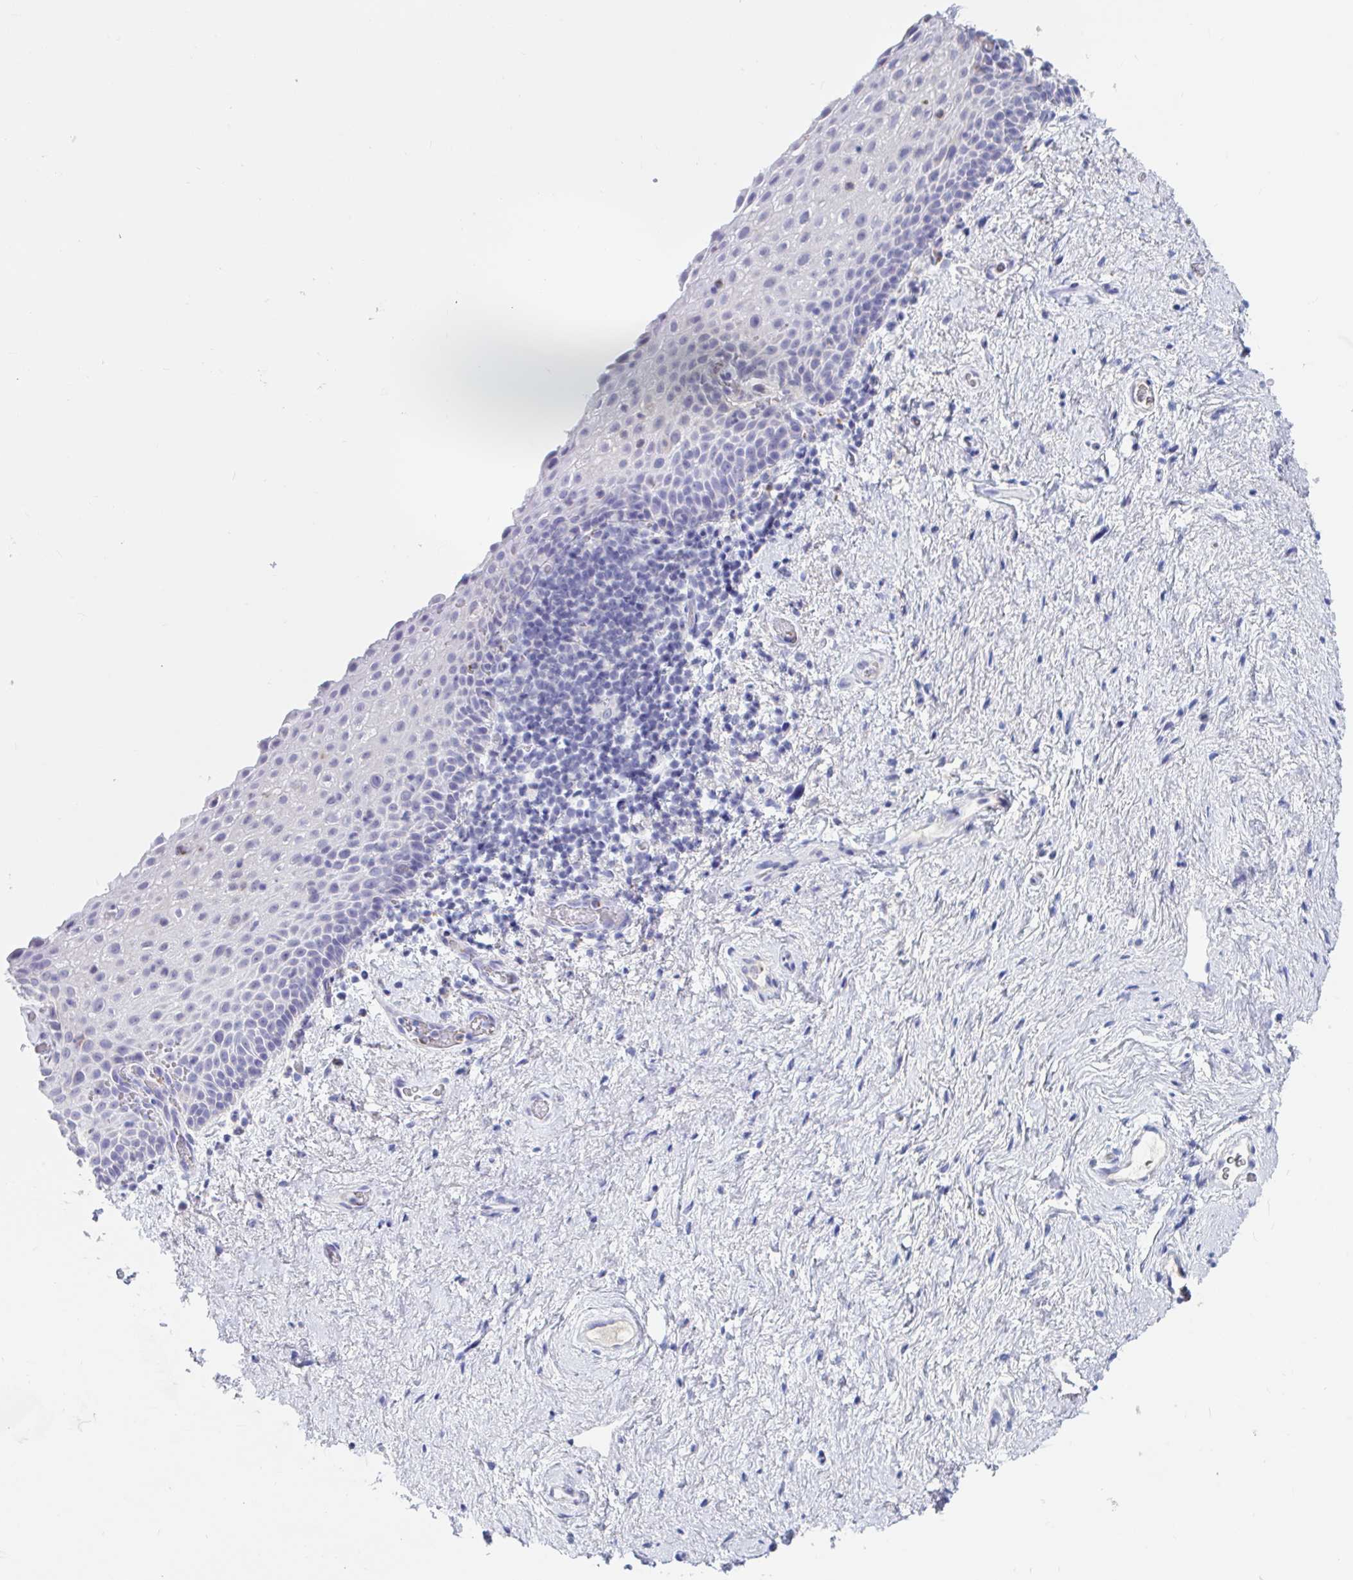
{"staining": {"intensity": "negative", "quantity": "none", "location": "none"}, "tissue": "vagina", "cell_type": "Squamous epithelial cells", "image_type": "normal", "snomed": [{"axis": "morphology", "description": "Normal tissue, NOS"}, {"axis": "topography", "description": "Vagina"}], "caption": "Immunohistochemistry (IHC) image of benign human vagina stained for a protein (brown), which exhibits no expression in squamous epithelial cells. (IHC, brightfield microscopy, high magnification).", "gene": "ZNHIT2", "patient": {"sex": "female", "age": 61}}